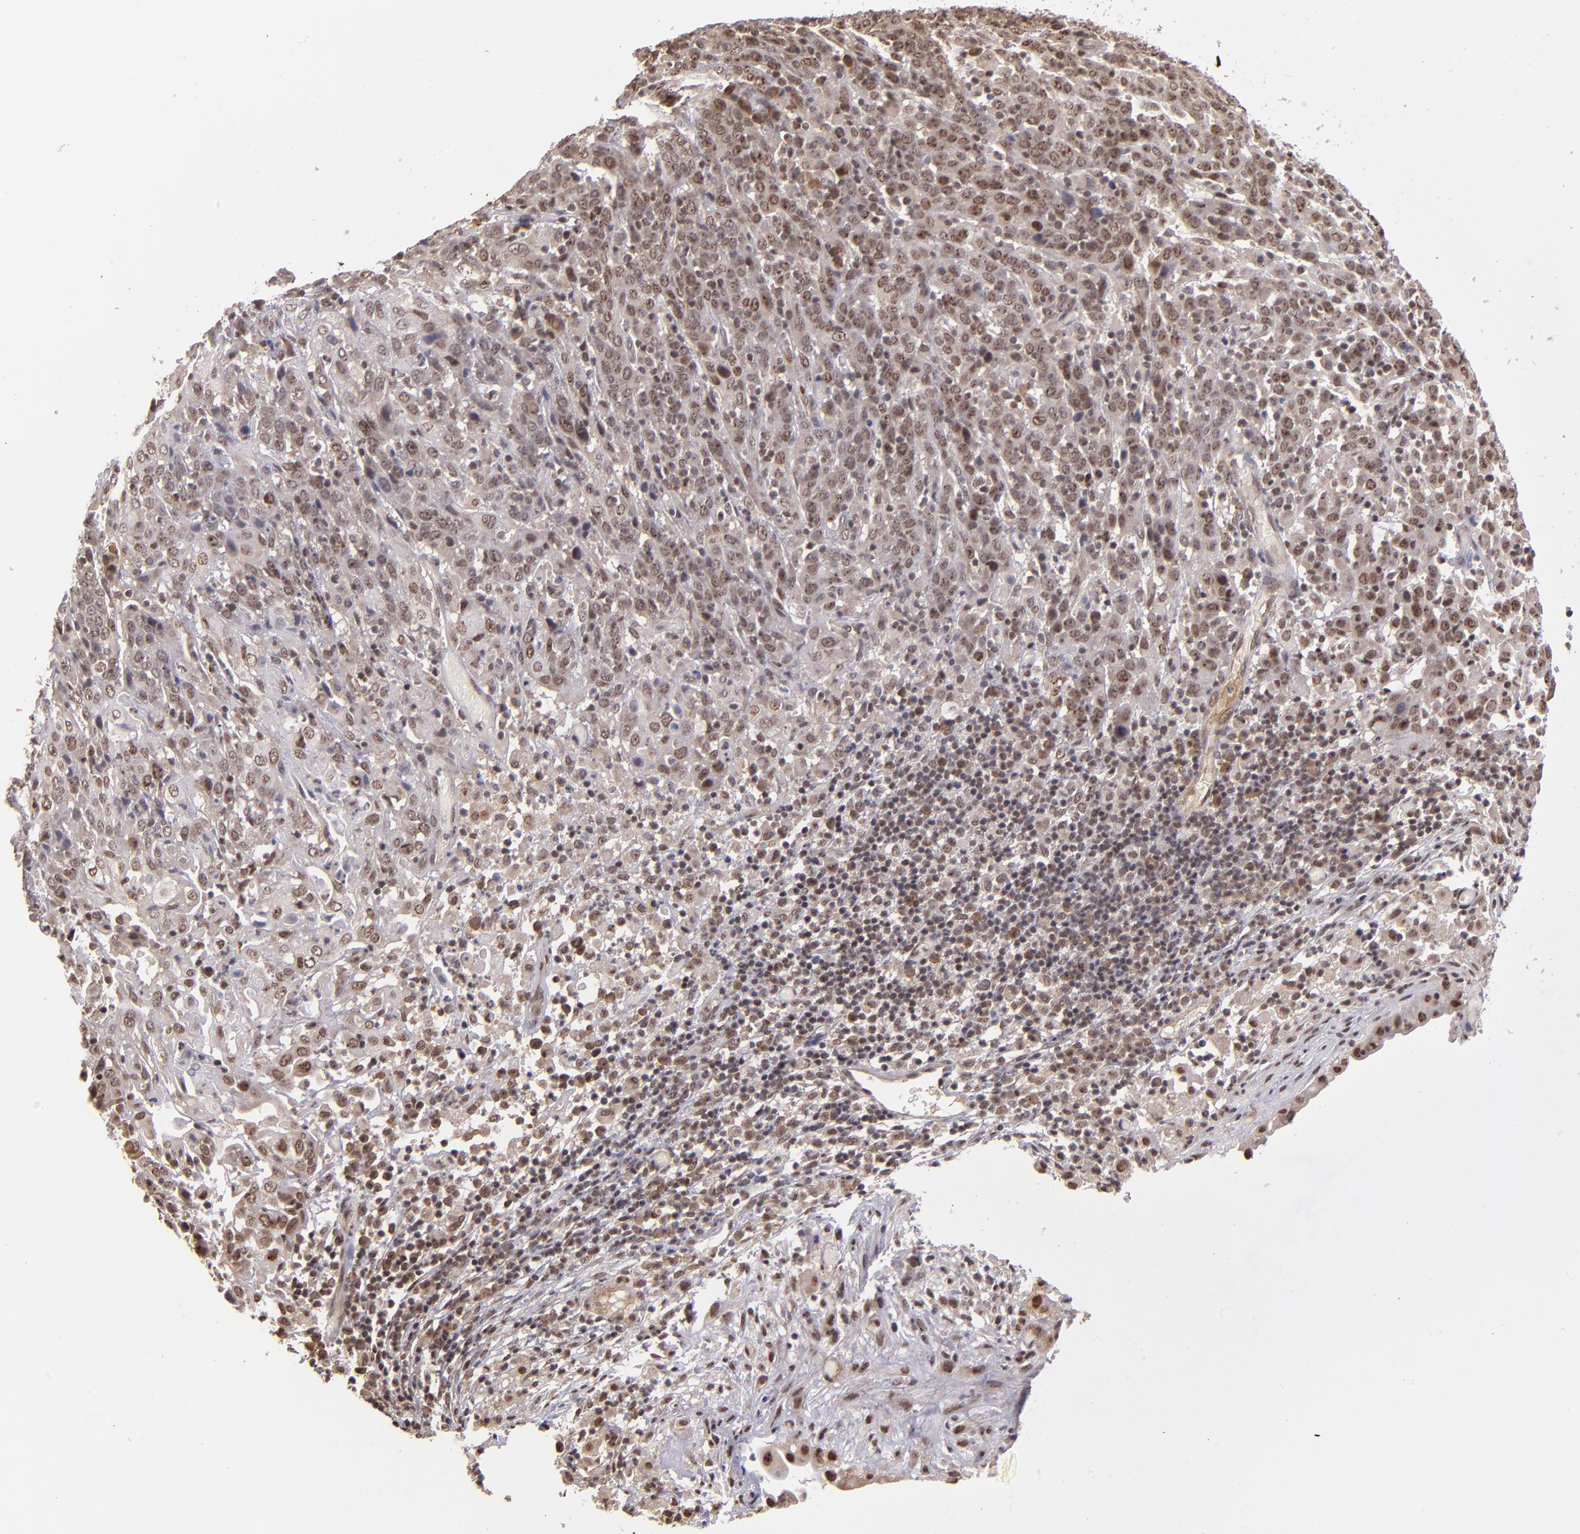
{"staining": {"intensity": "moderate", "quantity": ">75%", "location": "nuclear"}, "tissue": "cervical cancer", "cell_type": "Tumor cells", "image_type": "cancer", "snomed": [{"axis": "morphology", "description": "Normal tissue, NOS"}, {"axis": "morphology", "description": "Squamous cell carcinoma, NOS"}, {"axis": "topography", "description": "Cervix"}], "caption": "A micrograph showing moderate nuclear expression in about >75% of tumor cells in cervical squamous cell carcinoma, as visualized by brown immunohistochemical staining.", "gene": "ABHD12B", "patient": {"sex": "female", "age": 67}}